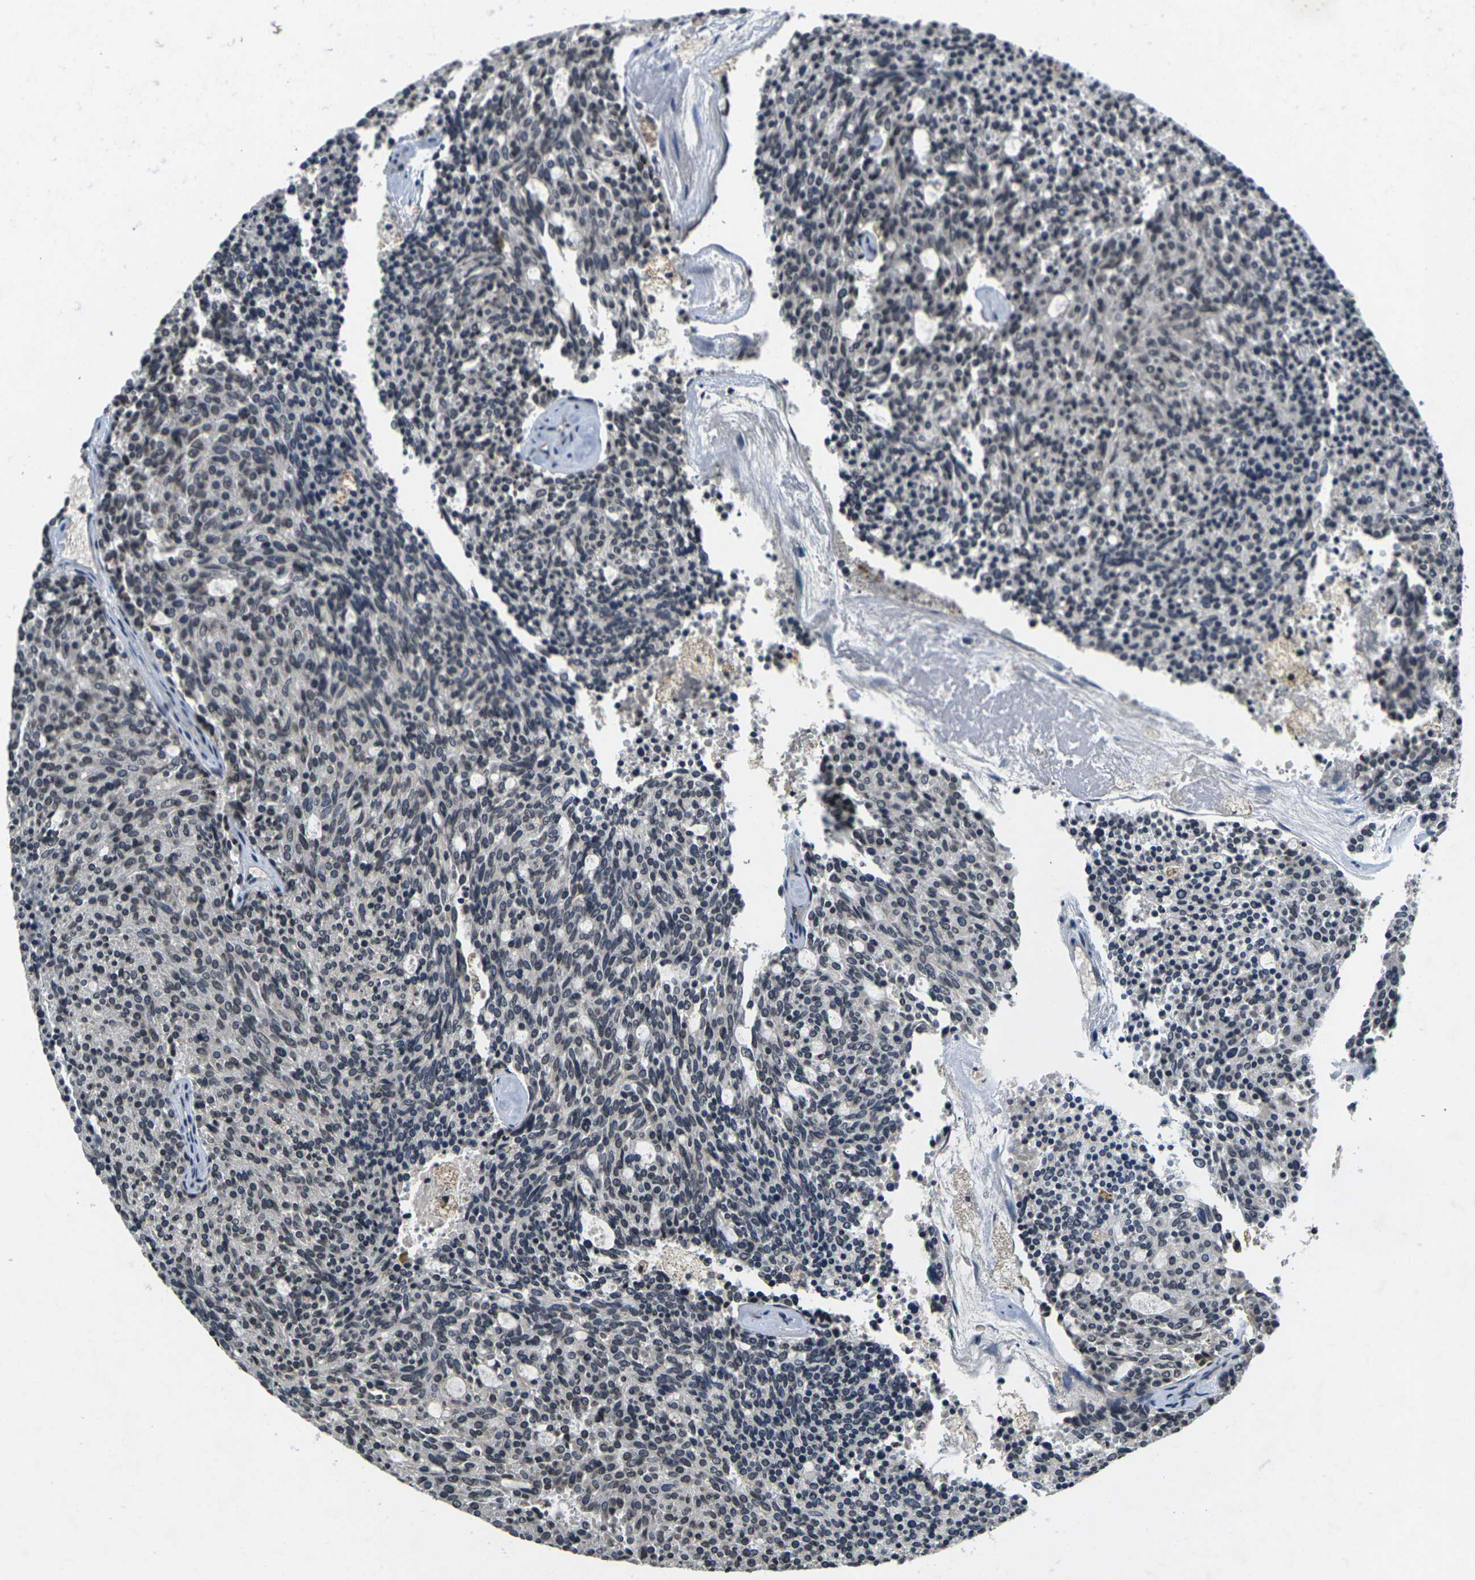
{"staining": {"intensity": "negative", "quantity": "none", "location": "none"}, "tissue": "carcinoid", "cell_type": "Tumor cells", "image_type": "cancer", "snomed": [{"axis": "morphology", "description": "Carcinoid, malignant, NOS"}, {"axis": "topography", "description": "Pancreas"}], "caption": "Immunohistochemistry (IHC) histopathology image of neoplastic tissue: malignant carcinoid stained with DAB exhibits no significant protein staining in tumor cells.", "gene": "C1QC", "patient": {"sex": "female", "age": 54}}